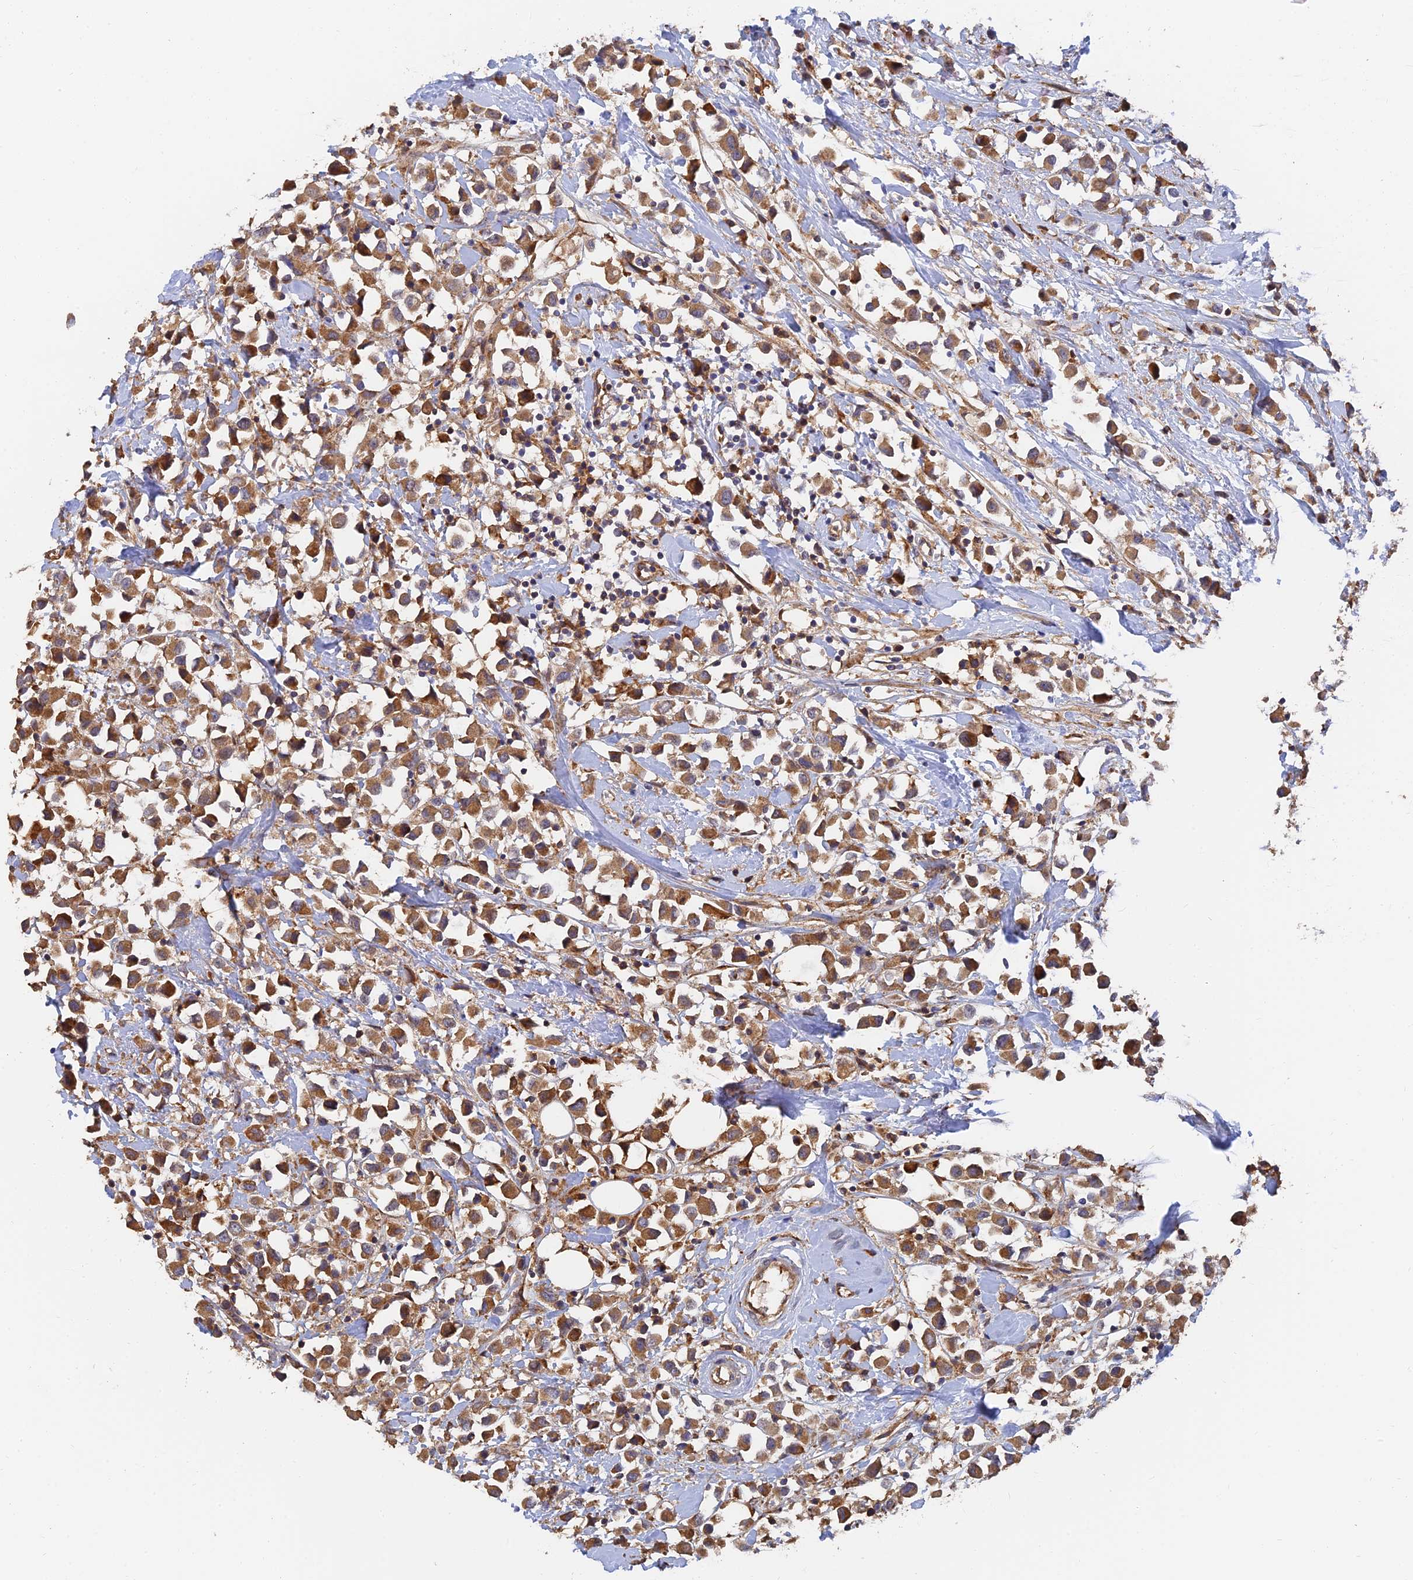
{"staining": {"intensity": "moderate", "quantity": ">75%", "location": "cytoplasmic/membranous"}, "tissue": "breast cancer", "cell_type": "Tumor cells", "image_type": "cancer", "snomed": [{"axis": "morphology", "description": "Duct carcinoma"}, {"axis": "topography", "description": "Breast"}], "caption": "Breast cancer (intraductal carcinoma) stained with a protein marker exhibits moderate staining in tumor cells.", "gene": "WBP11", "patient": {"sex": "female", "age": 61}}